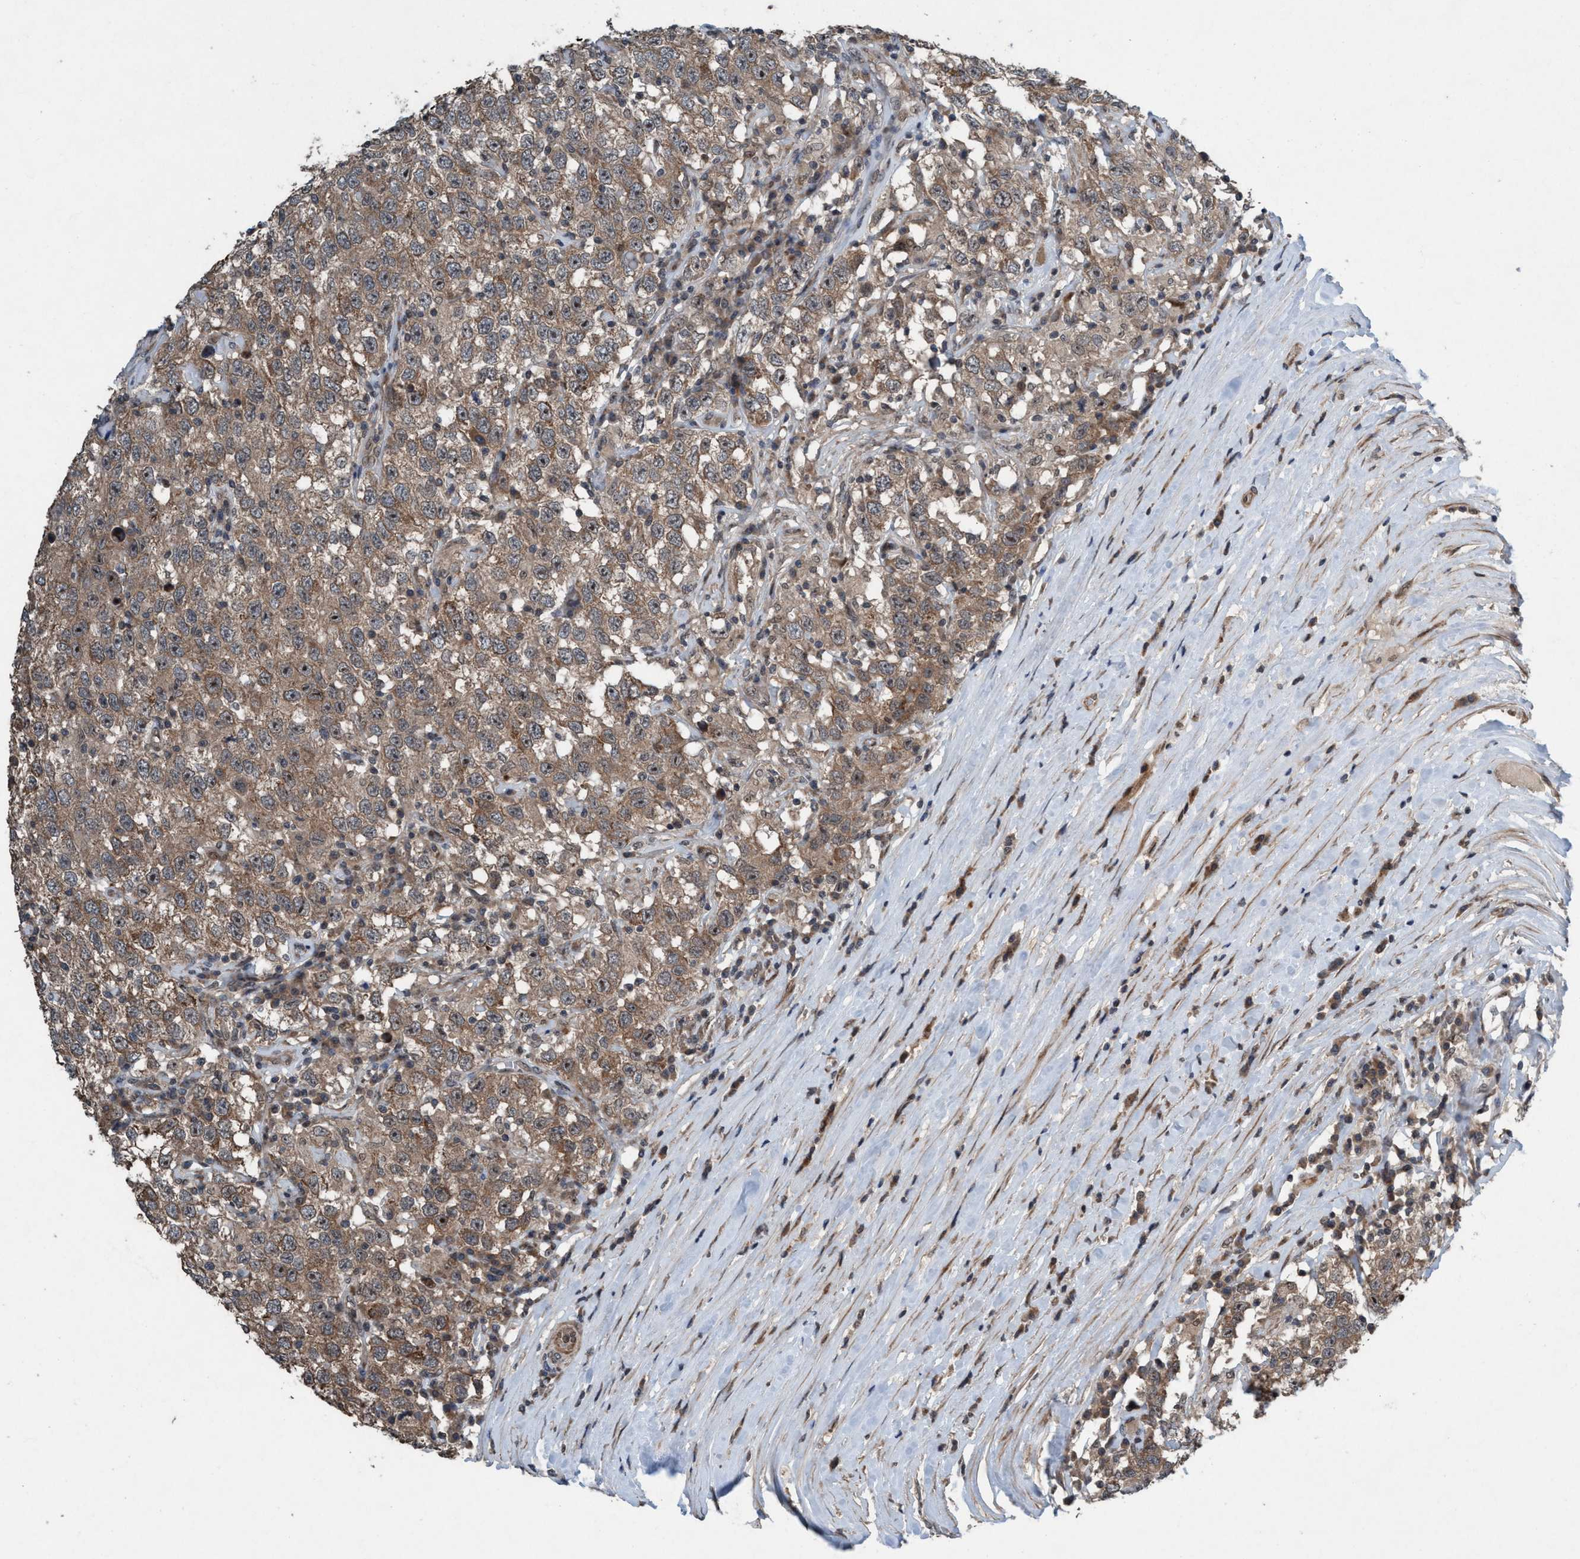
{"staining": {"intensity": "moderate", "quantity": ">75%", "location": "cytoplasmic/membranous,nuclear"}, "tissue": "testis cancer", "cell_type": "Tumor cells", "image_type": "cancer", "snomed": [{"axis": "morphology", "description": "Seminoma, NOS"}, {"axis": "topography", "description": "Testis"}], "caption": "Immunohistochemistry staining of testis seminoma, which exhibits medium levels of moderate cytoplasmic/membranous and nuclear expression in about >75% of tumor cells indicating moderate cytoplasmic/membranous and nuclear protein positivity. The staining was performed using DAB (3,3'-diaminobenzidine) (brown) for protein detection and nuclei were counterstained in hematoxylin (blue).", "gene": "NISCH", "patient": {"sex": "male", "age": 41}}